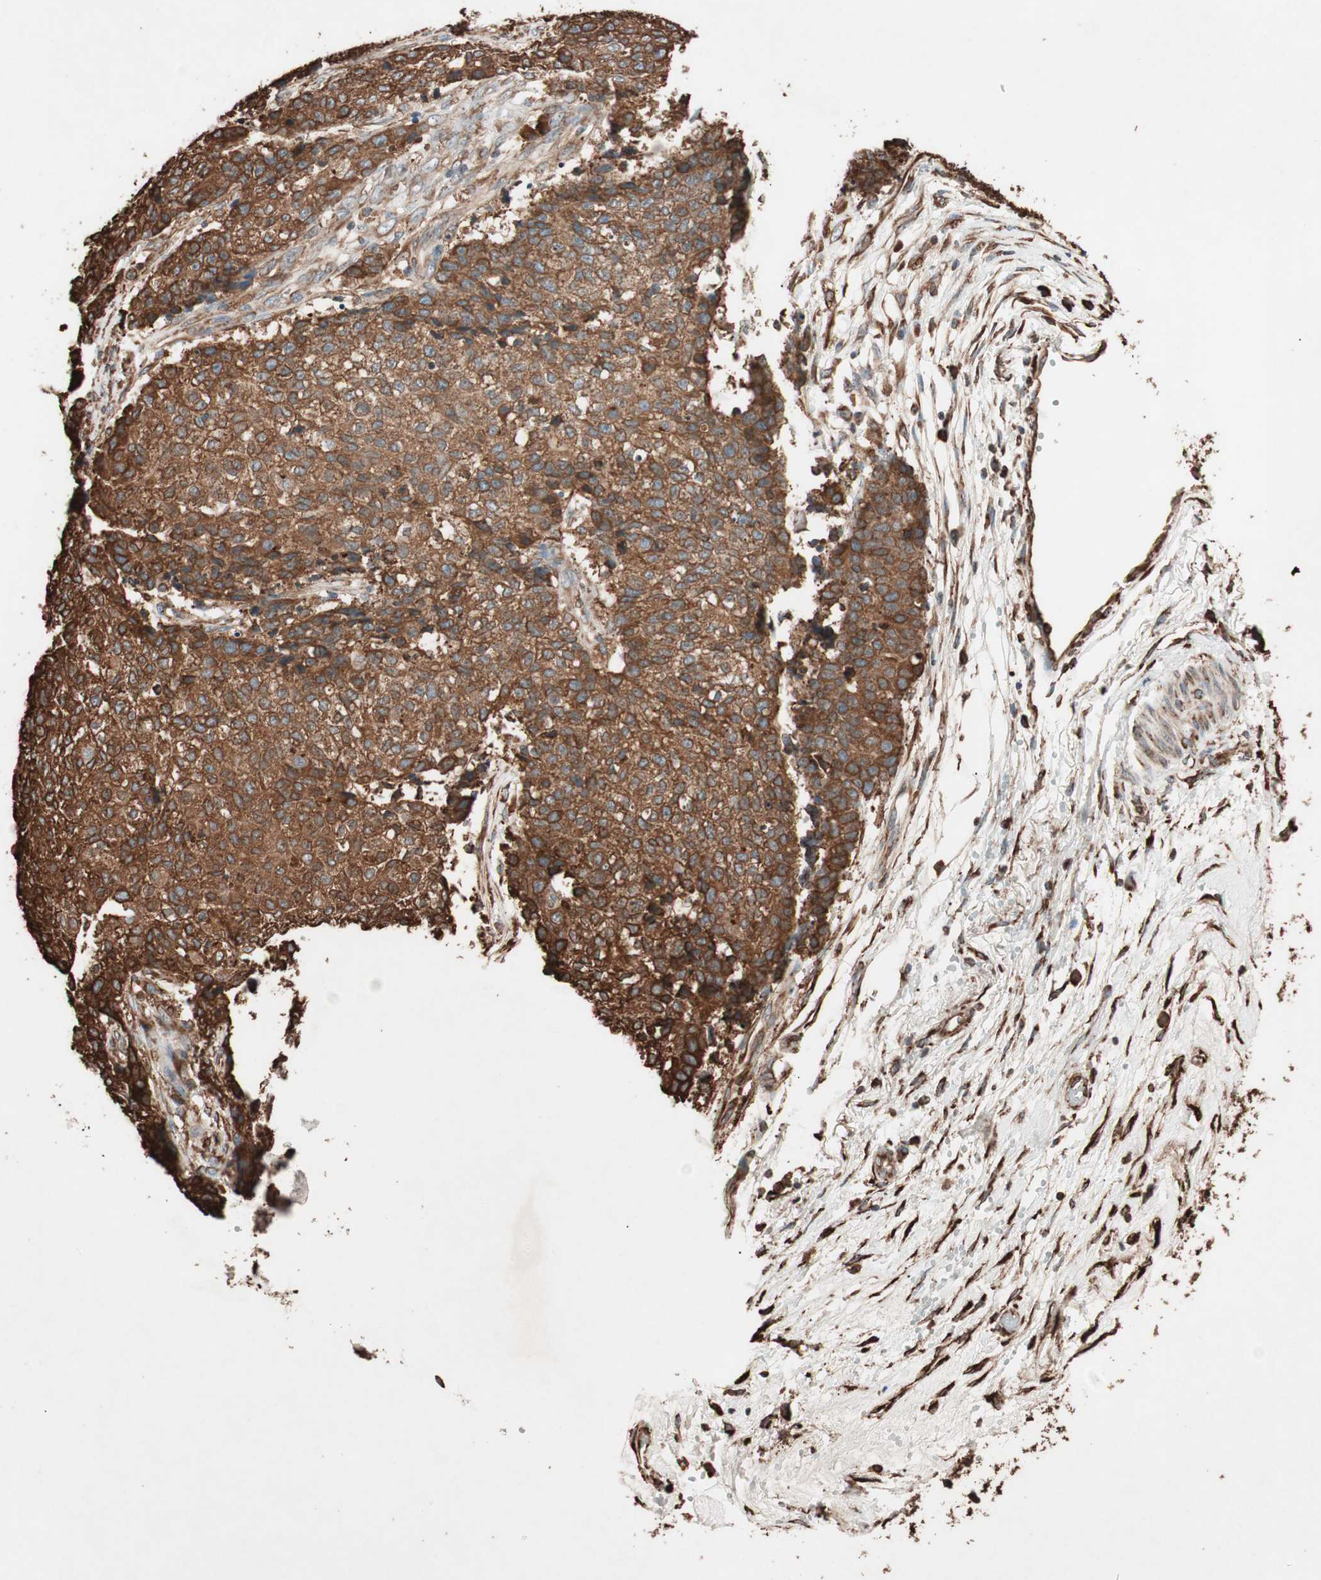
{"staining": {"intensity": "strong", "quantity": ">75%", "location": "cytoplasmic/membranous"}, "tissue": "ovarian cancer", "cell_type": "Tumor cells", "image_type": "cancer", "snomed": [{"axis": "morphology", "description": "Carcinoma, endometroid"}, {"axis": "topography", "description": "Ovary"}], "caption": "Immunohistochemical staining of endometroid carcinoma (ovarian) demonstrates strong cytoplasmic/membranous protein expression in approximately >75% of tumor cells.", "gene": "VEGFA", "patient": {"sex": "female", "age": 42}}